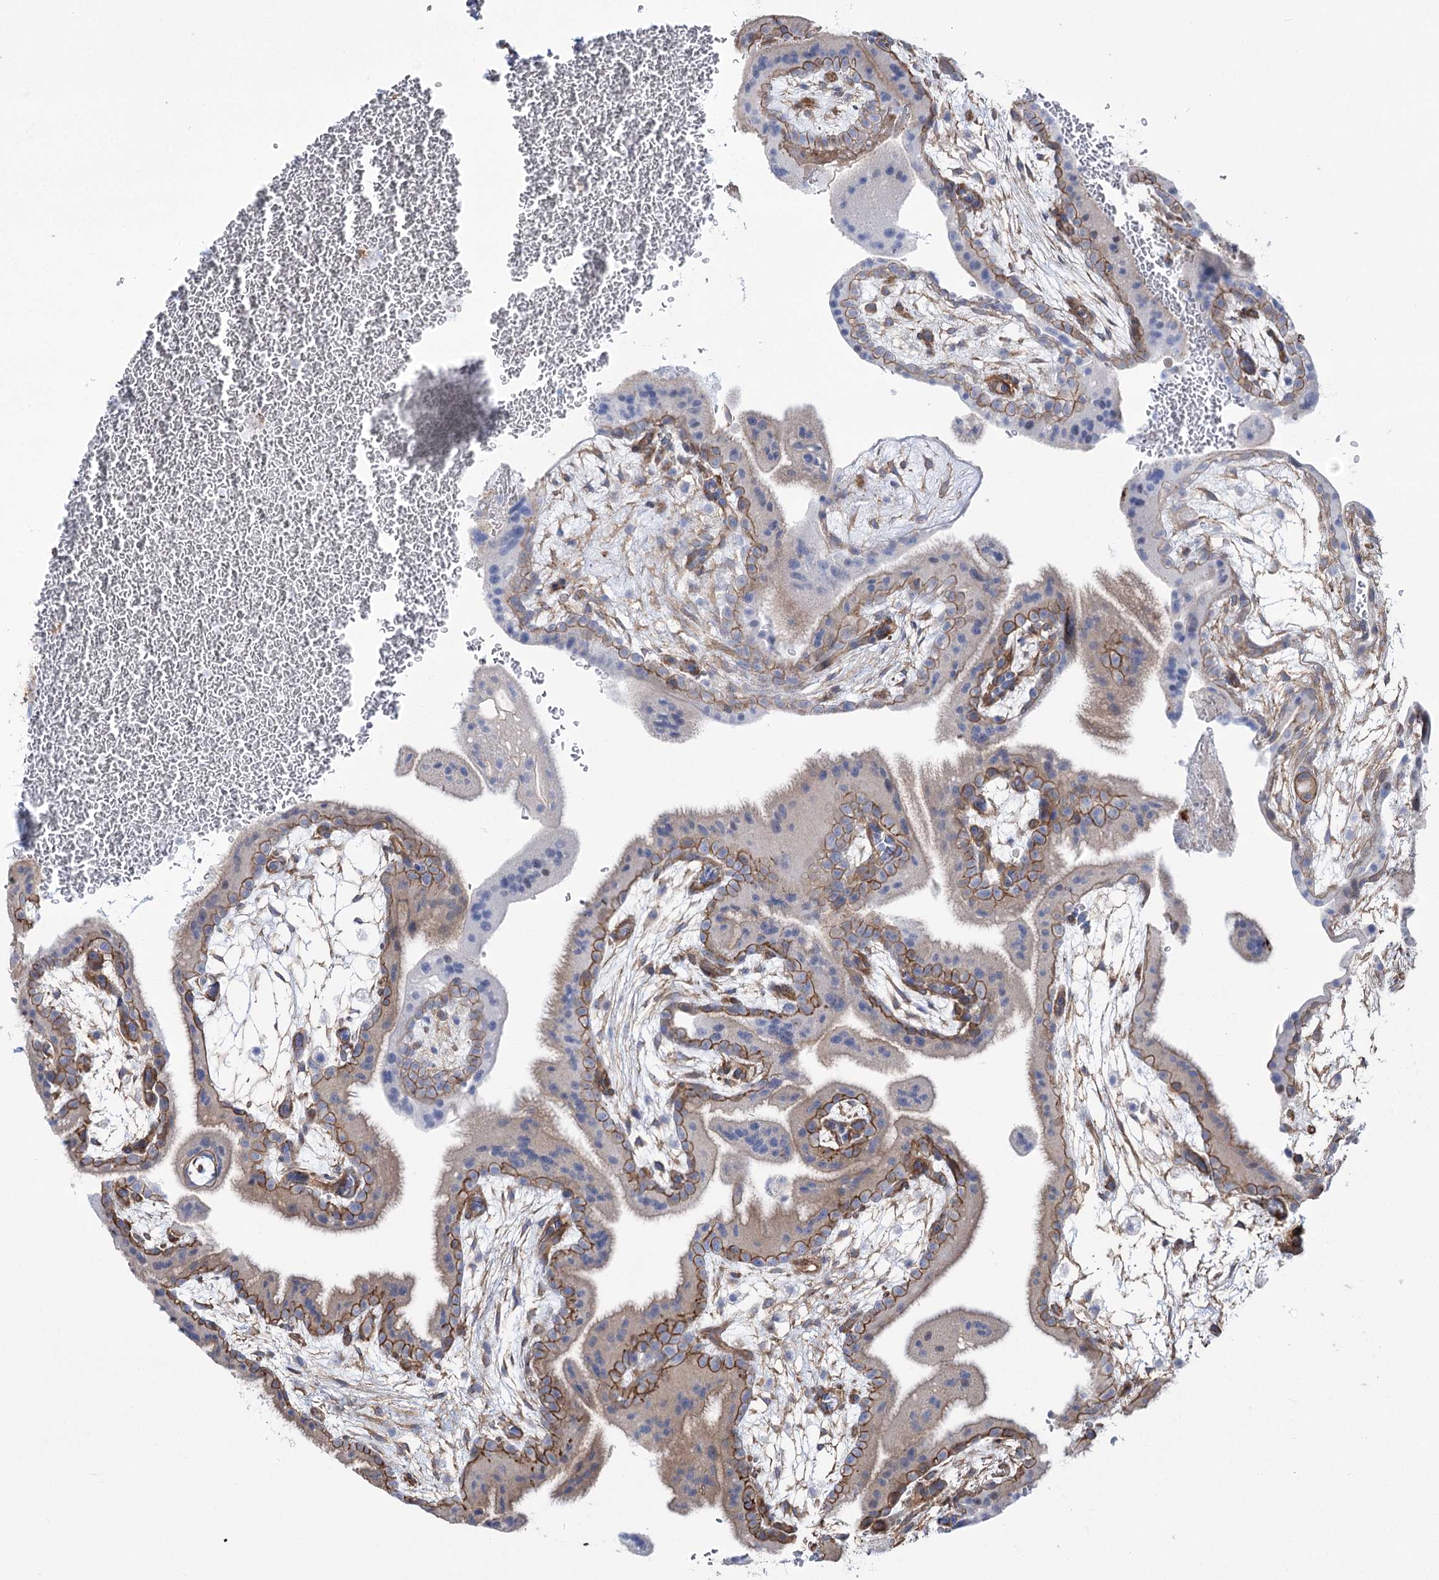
{"staining": {"intensity": "moderate", "quantity": ">75%", "location": "cytoplasmic/membranous"}, "tissue": "placenta", "cell_type": "Decidual cells", "image_type": "normal", "snomed": [{"axis": "morphology", "description": "Normal tissue, NOS"}, {"axis": "topography", "description": "Placenta"}], "caption": "This is an image of immunohistochemistry staining of benign placenta, which shows moderate staining in the cytoplasmic/membranous of decidual cells.", "gene": "PLEKHA5", "patient": {"sex": "female", "age": 35}}